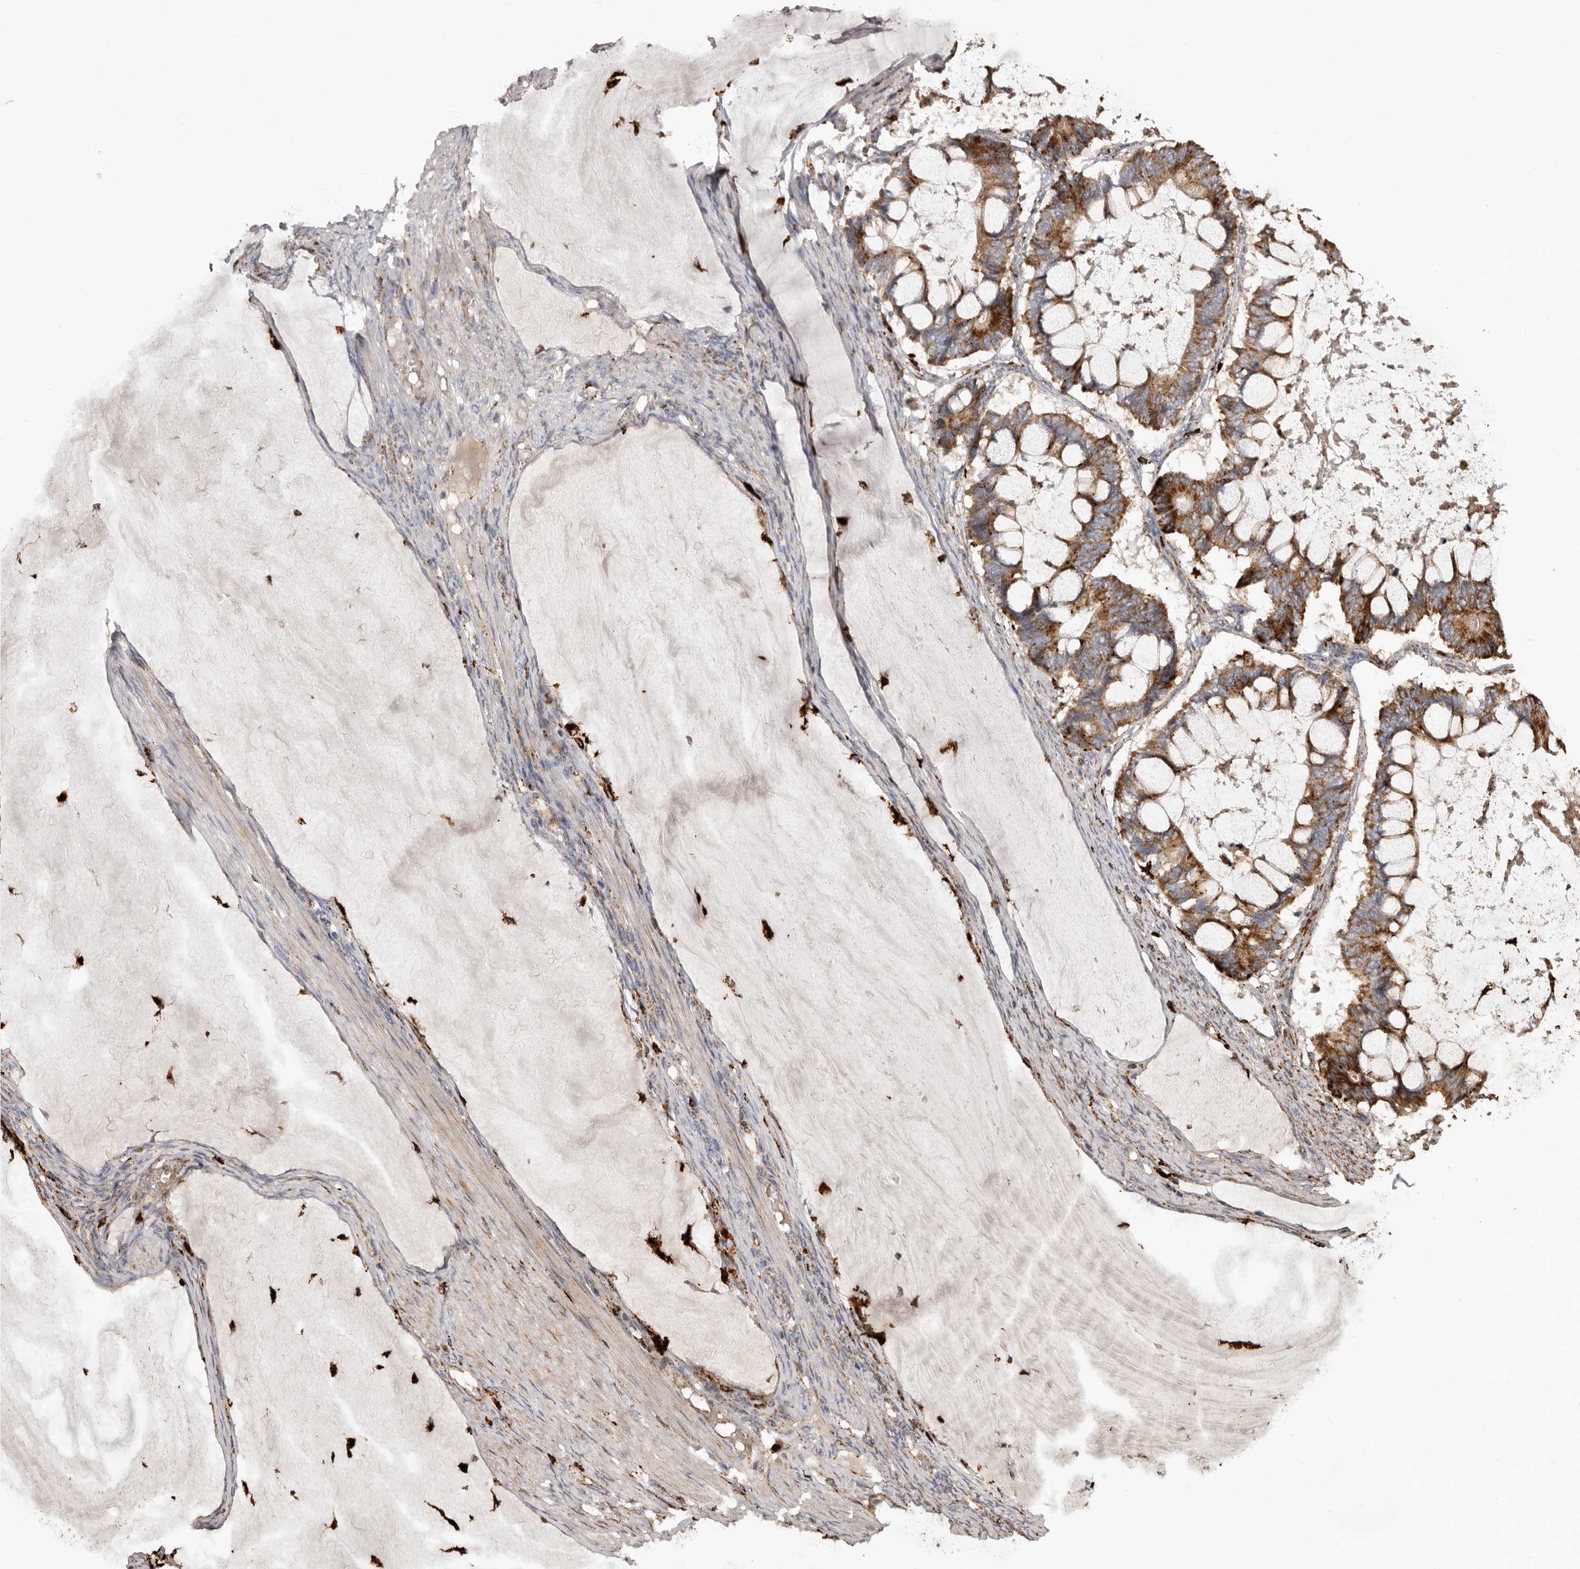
{"staining": {"intensity": "moderate", "quantity": ">75%", "location": "cytoplasmic/membranous"}, "tissue": "ovarian cancer", "cell_type": "Tumor cells", "image_type": "cancer", "snomed": [{"axis": "morphology", "description": "Cystadenocarcinoma, mucinous, NOS"}, {"axis": "topography", "description": "Ovary"}], "caption": "Immunohistochemistry (IHC) image of human mucinous cystadenocarcinoma (ovarian) stained for a protein (brown), which exhibits medium levels of moderate cytoplasmic/membranous positivity in about >75% of tumor cells.", "gene": "MECR", "patient": {"sex": "female", "age": 61}}